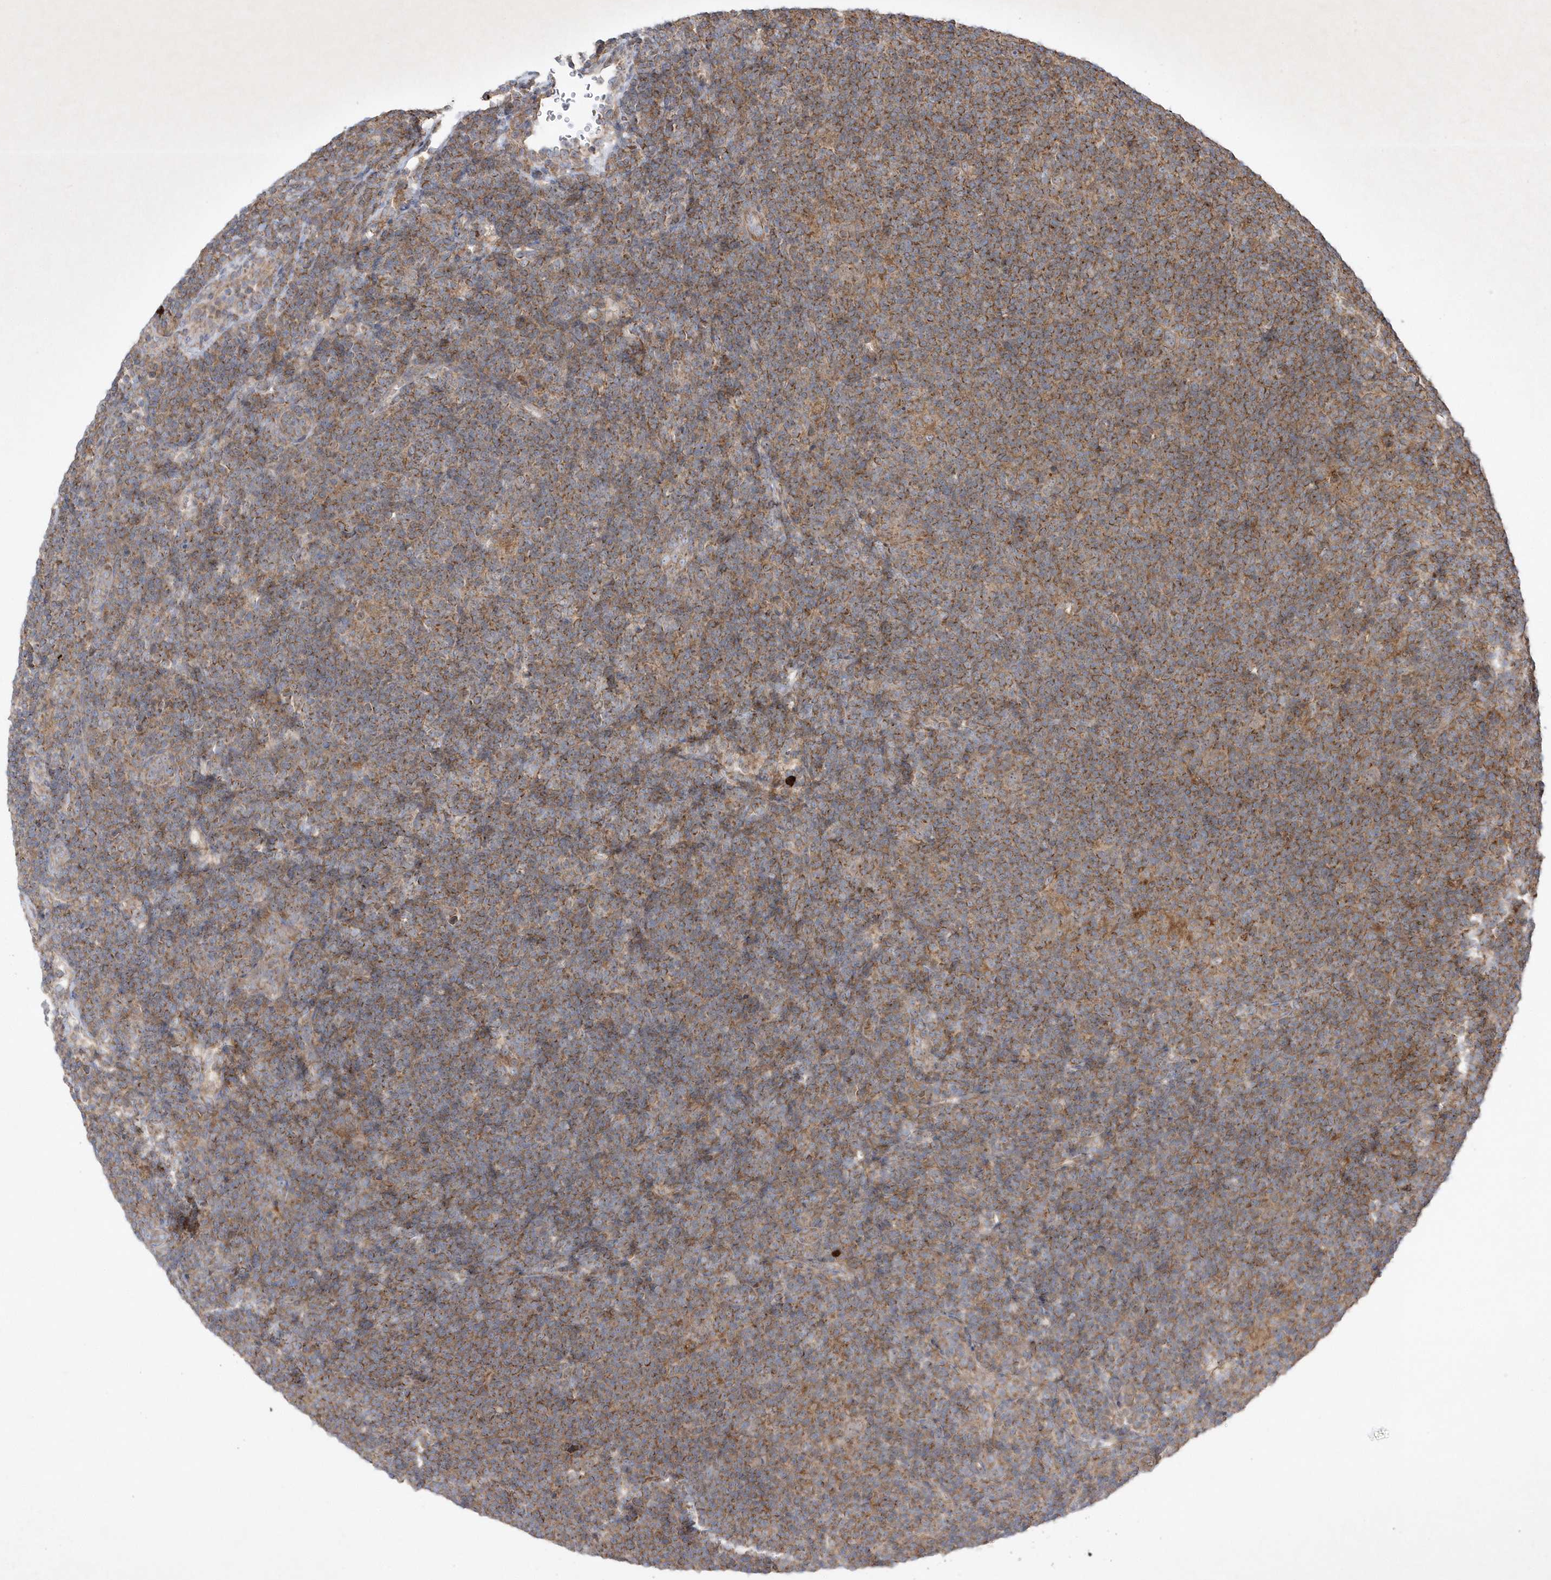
{"staining": {"intensity": "weak", "quantity": ">75%", "location": "cytoplasmic/membranous"}, "tissue": "lymphoma", "cell_type": "Tumor cells", "image_type": "cancer", "snomed": [{"axis": "morphology", "description": "Hodgkin's disease, NOS"}, {"axis": "topography", "description": "Lymph node"}], "caption": "High-power microscopy captured an immunohistochemistry photomicrograph of Hodgkin's disease, revealing weak cytoplasmic/membranous positivity in about >75% of tumor cells. The staining is performed using DAB brown chromogen to label protein expression. The nuclei are counter-stained blue using hematoxylin.", "gene": "OPA1", "patient": {"sex": "female", "age": 57}}